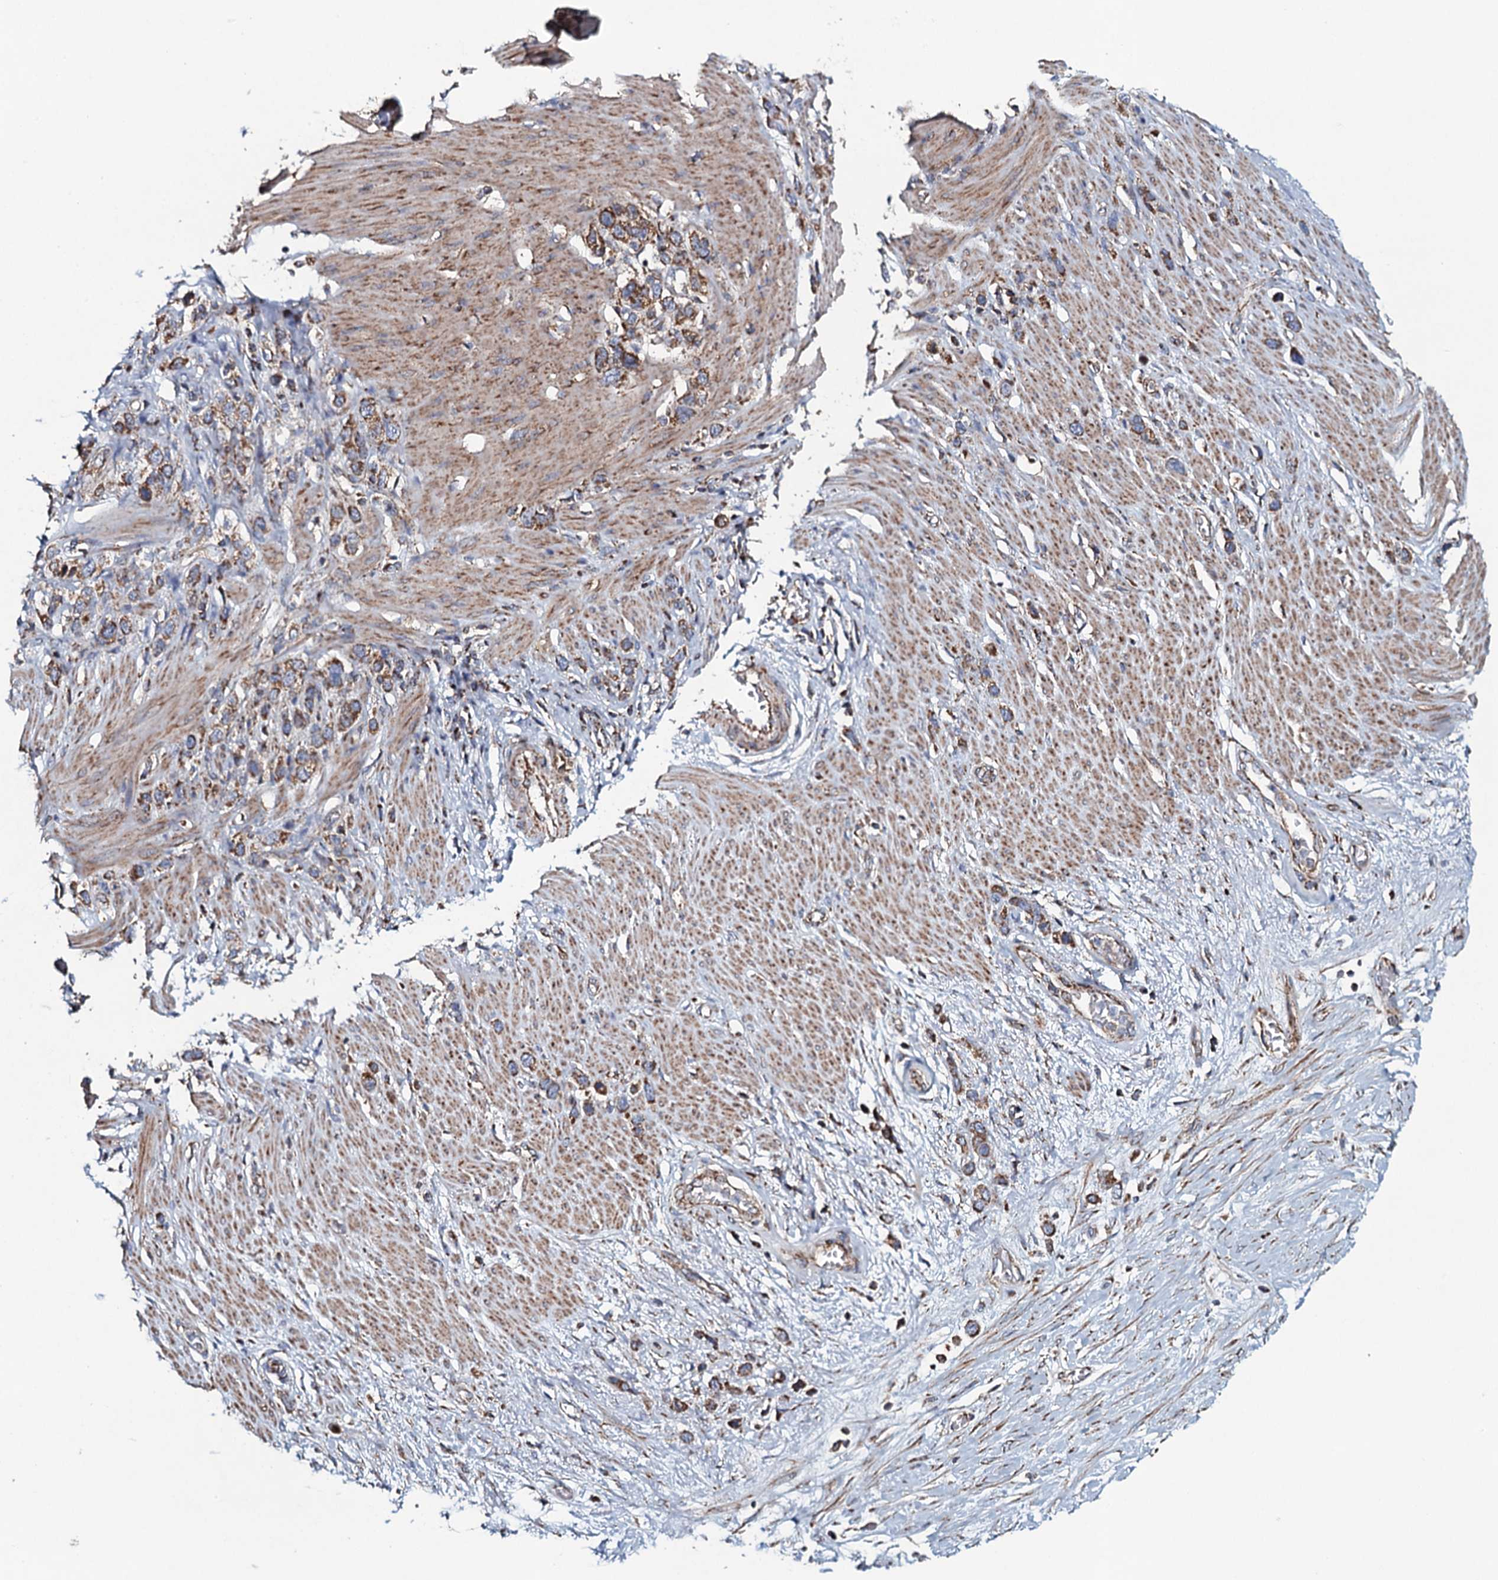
{"staining": {"intensity": "moderate", "quantity": ">75%", "location": "cytoplasmic/membranous"}, "tissue": "stomach cancer", "cell_type": "Tumor cells", "image_type": "cancer", "snomed": [{"axis": "morphology", "description": "Adenocarcinoma, NOS"}, {"axis": "morphology", "description": "Adenocarcinoma, High grade"}, {"axis": "topography", "description": "Stomach, upper"}, {"axis": "topography", "description": "Stomach, lower"}], "caption": "Protein positivity by IHC exhibits moderate cytoplasmic/membranous staining in about >75% of tumor cells in stomach cancer (adenocarcinoma).", "gene": "EVC2", "patient": {"sex": "female", "age": 65}}